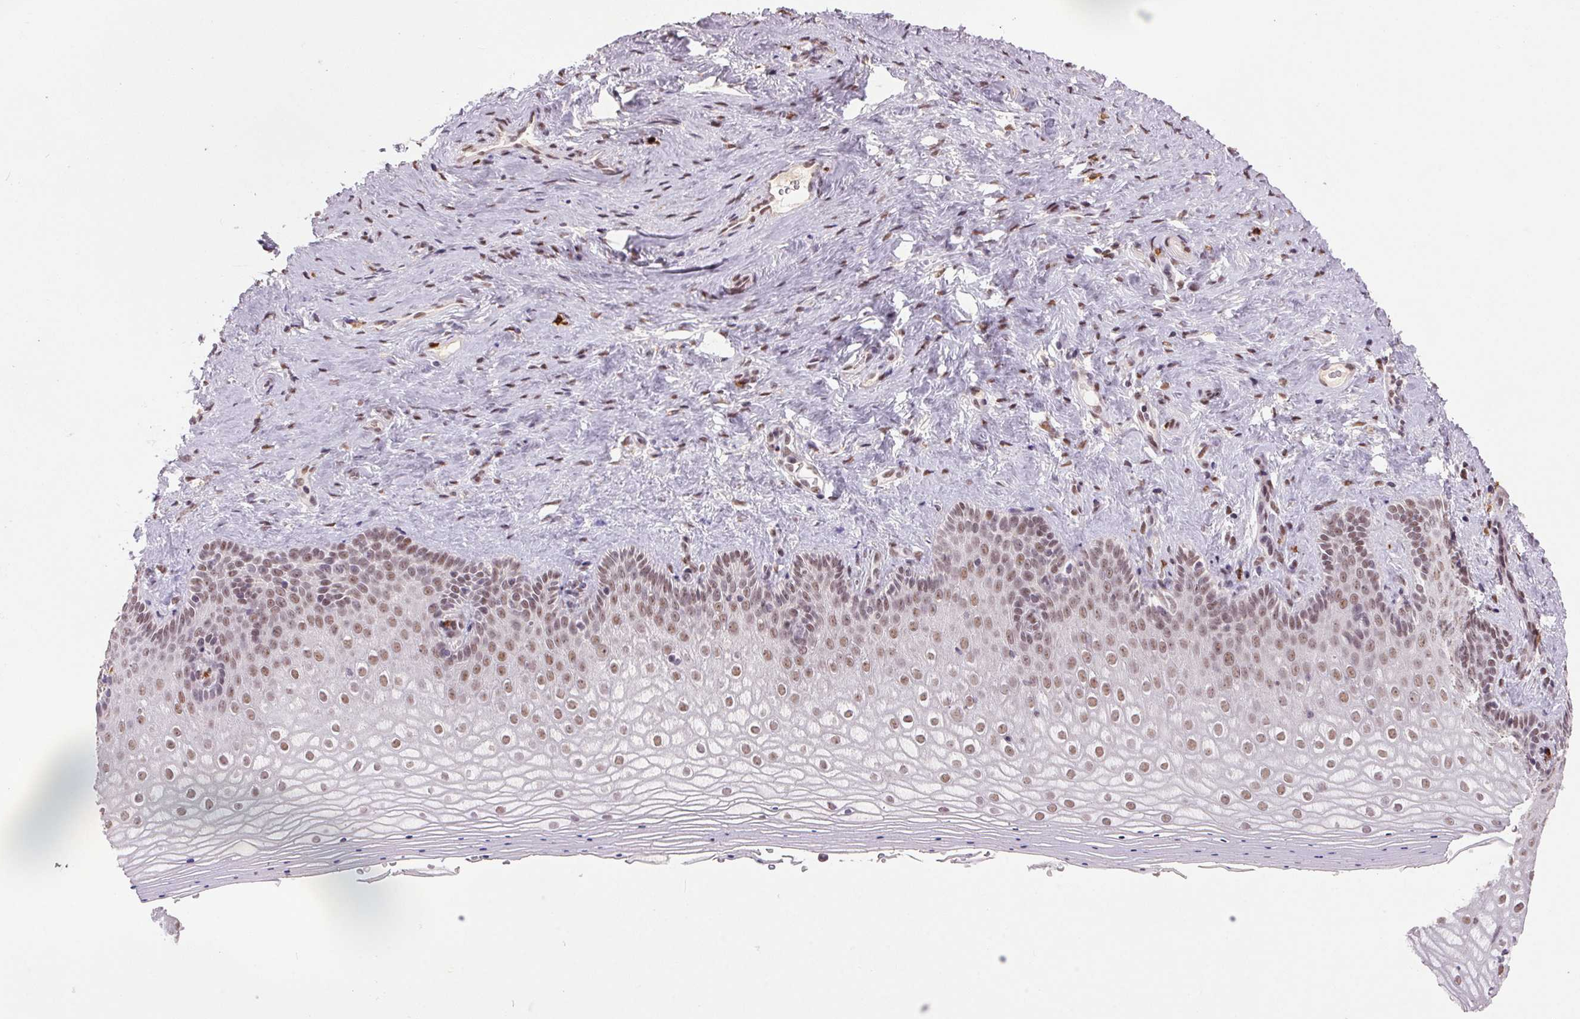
{"staining": {"intensity": "moderate", "quantity": "25%-75%", "location": "nuclear"}, "tissue": "vagina", "cell_type": "Squamous epithelial cells", "image_type": "normal", "snomed": [{"axis": "morphology", "description": "Normal tissue, NOS"}, {"axis": "topography", "description": "Vagina"}], "caption": "Squamous epithelial cells demonstrate moderate nuclear staining in approximately 25%-75% of cells in benign vagina.", "gene": "ZBTB4", "patient": {"sex": "female", "age": 42}}